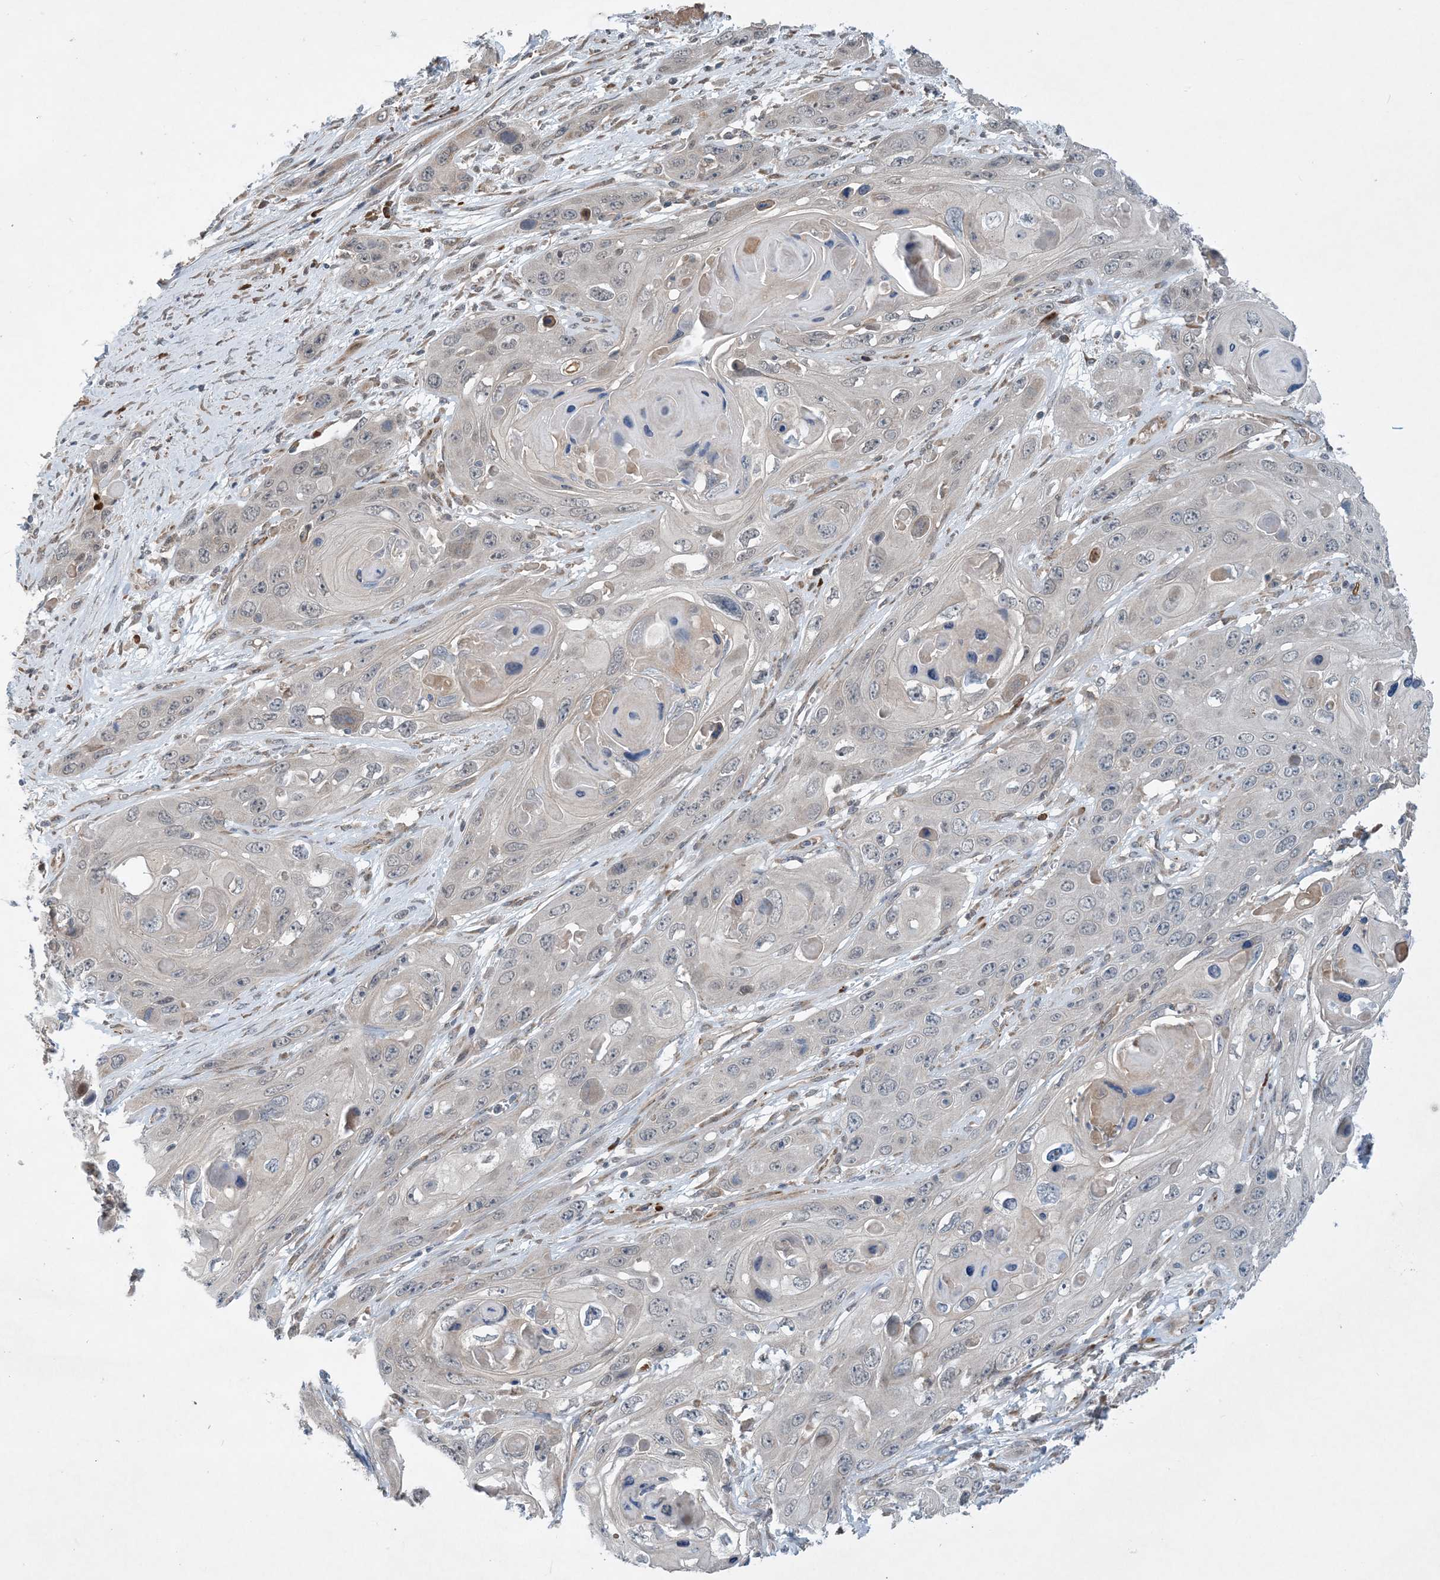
{"staining": {"intensity": "negative", "quantity": "none", "location": "none"}, "tissue": "skin cancer", "cell_type": "Tumor cells", "image_type": "cancer", "snomed": [{"axis": "morphology", "description": "Squamous cell carcinoma, NOS"}, {"axis": "topography", "description": "Skin"}], "caption": "Immunohistochemistry (IHC) image of human squamous cell carcinoma (skin) stained for a protein (brown), which demonstrates no positivity in tumor cells.", "gene": "PHOSPHO2", "patient": {"sex": "male", "age": 55}}